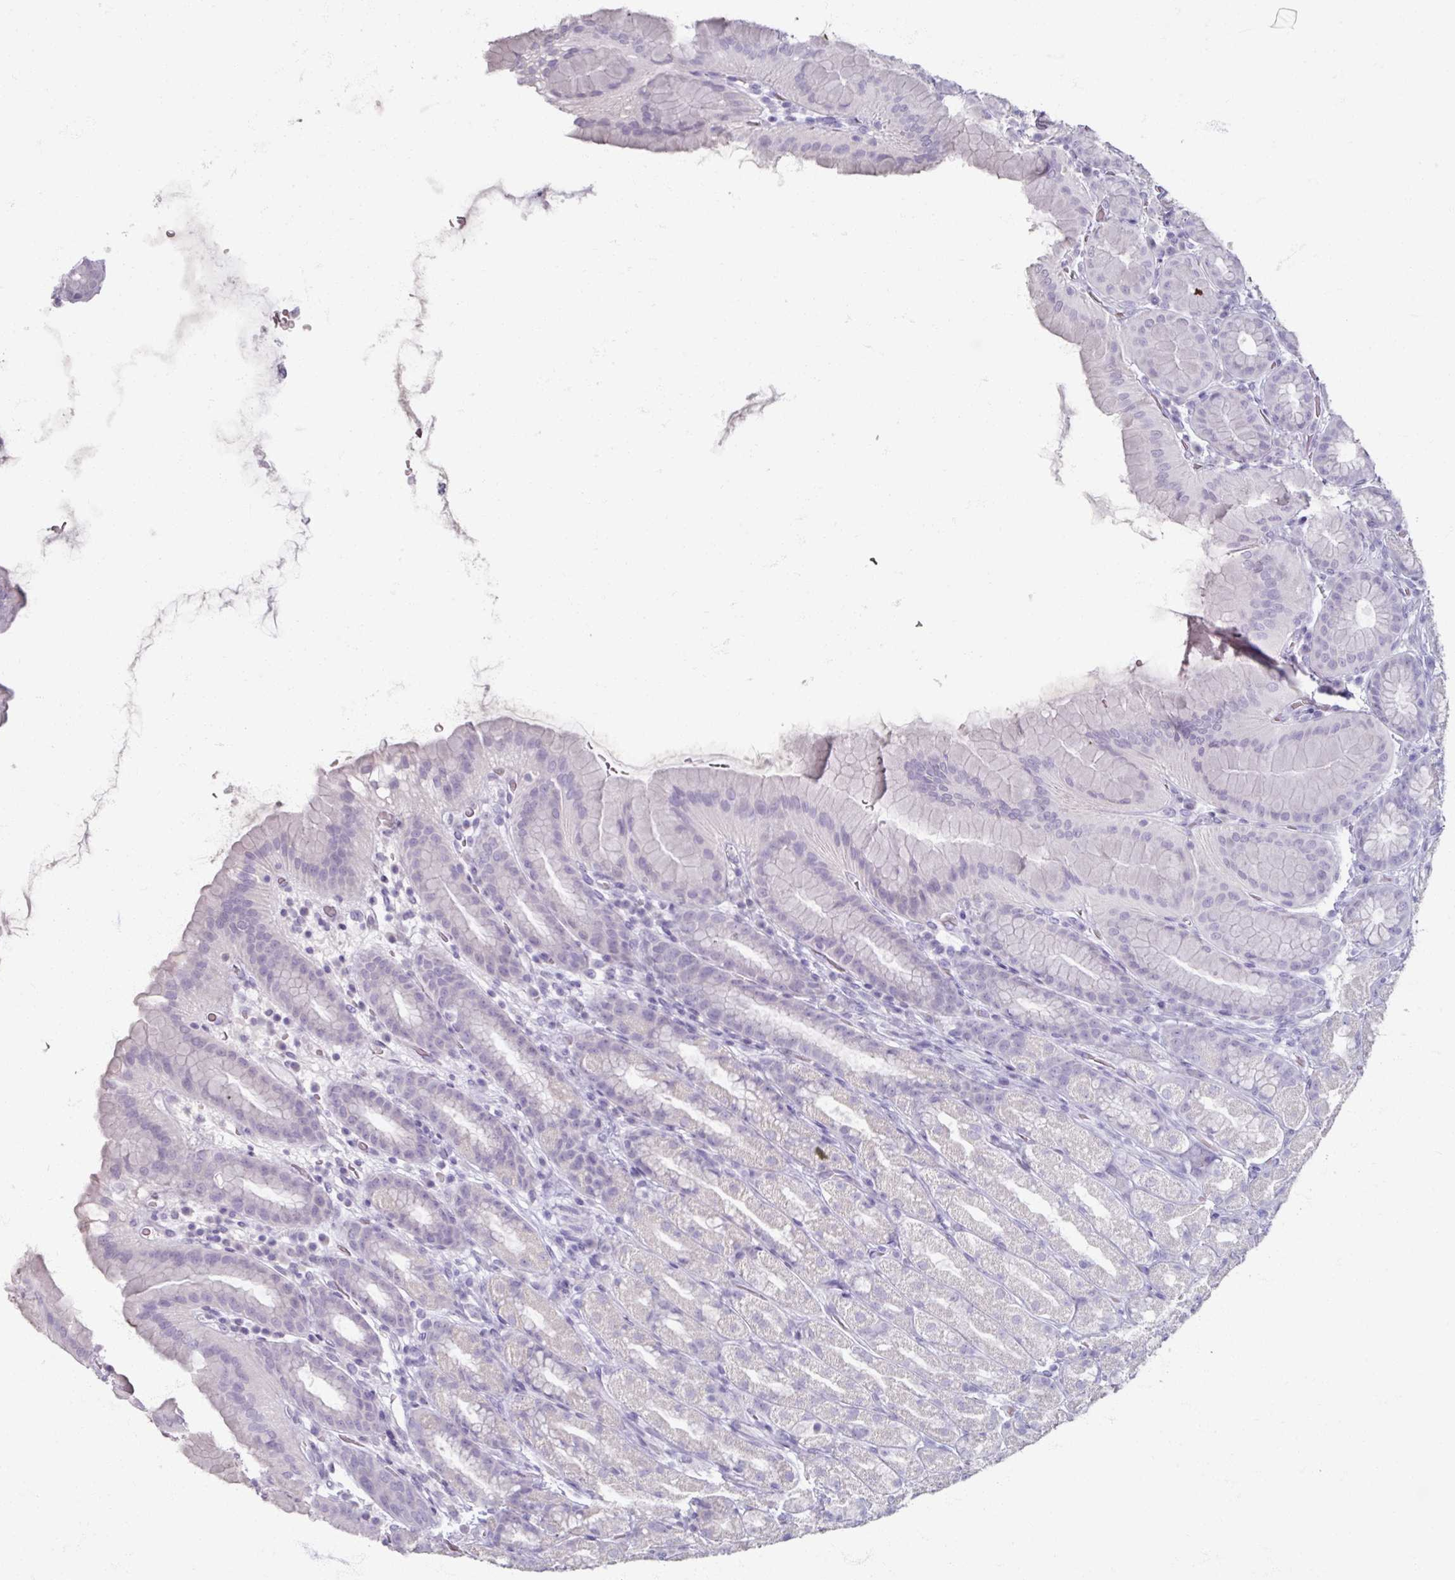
{"staining": {"intensity": "negative", "quantity": "none", "location": "none"}, "tissue": "stomach", "cell_type": "Glandular cells", "image_type": "normal", "snomed": [{"axis": "morphology", "description": "Normal tissue, NOS"}, {"axis": "topography", "description": "Stomach, upper"}, {"axis": "topography", "description": "Stomach"}], "caption": "An IHC micrograph of normal stomach is shown. There is no staining in glandular cells of stomach. (DAB IHC with hematoxylin counter stain).", "gene": "TG", "patient": {"sex": "male", "age": 68}}